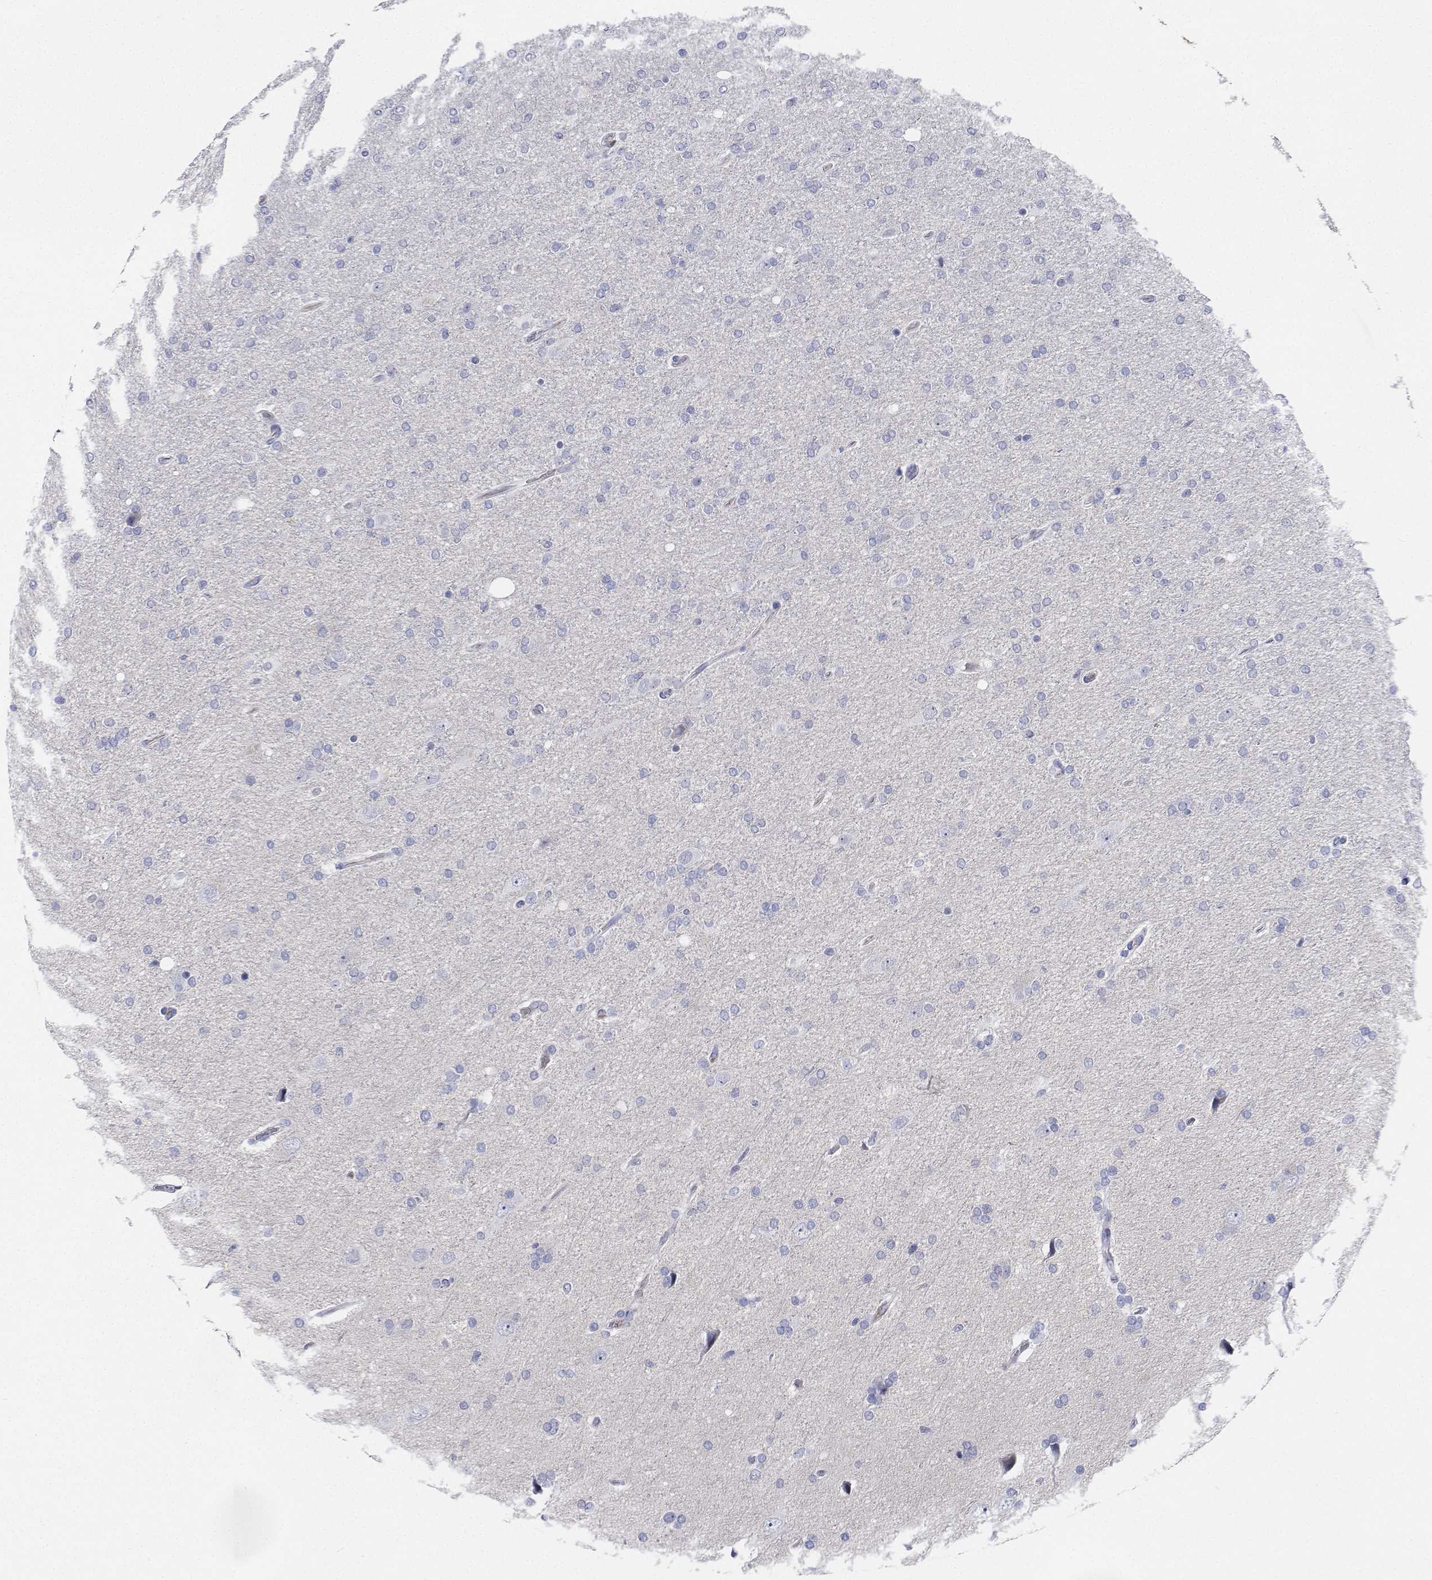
{"staining": {"intensity": "negative", "quantity": "none", "location": "none"}, "tissue": "glioma", "cell_type": "Tumor cells", "image_type": "cancer", "snomed": [{"axis": "morphology", "description": "Glioma, malignant, High grade"}, {"axis": "topography", "description": "Cerebral cortex"}], "caption": "Glioma stained for a protein using immunohistochemistry (IHC) shows no staining tumor cells.", "gene": "PLXNA4", "patient": {"sex": "male", "age": 70}}